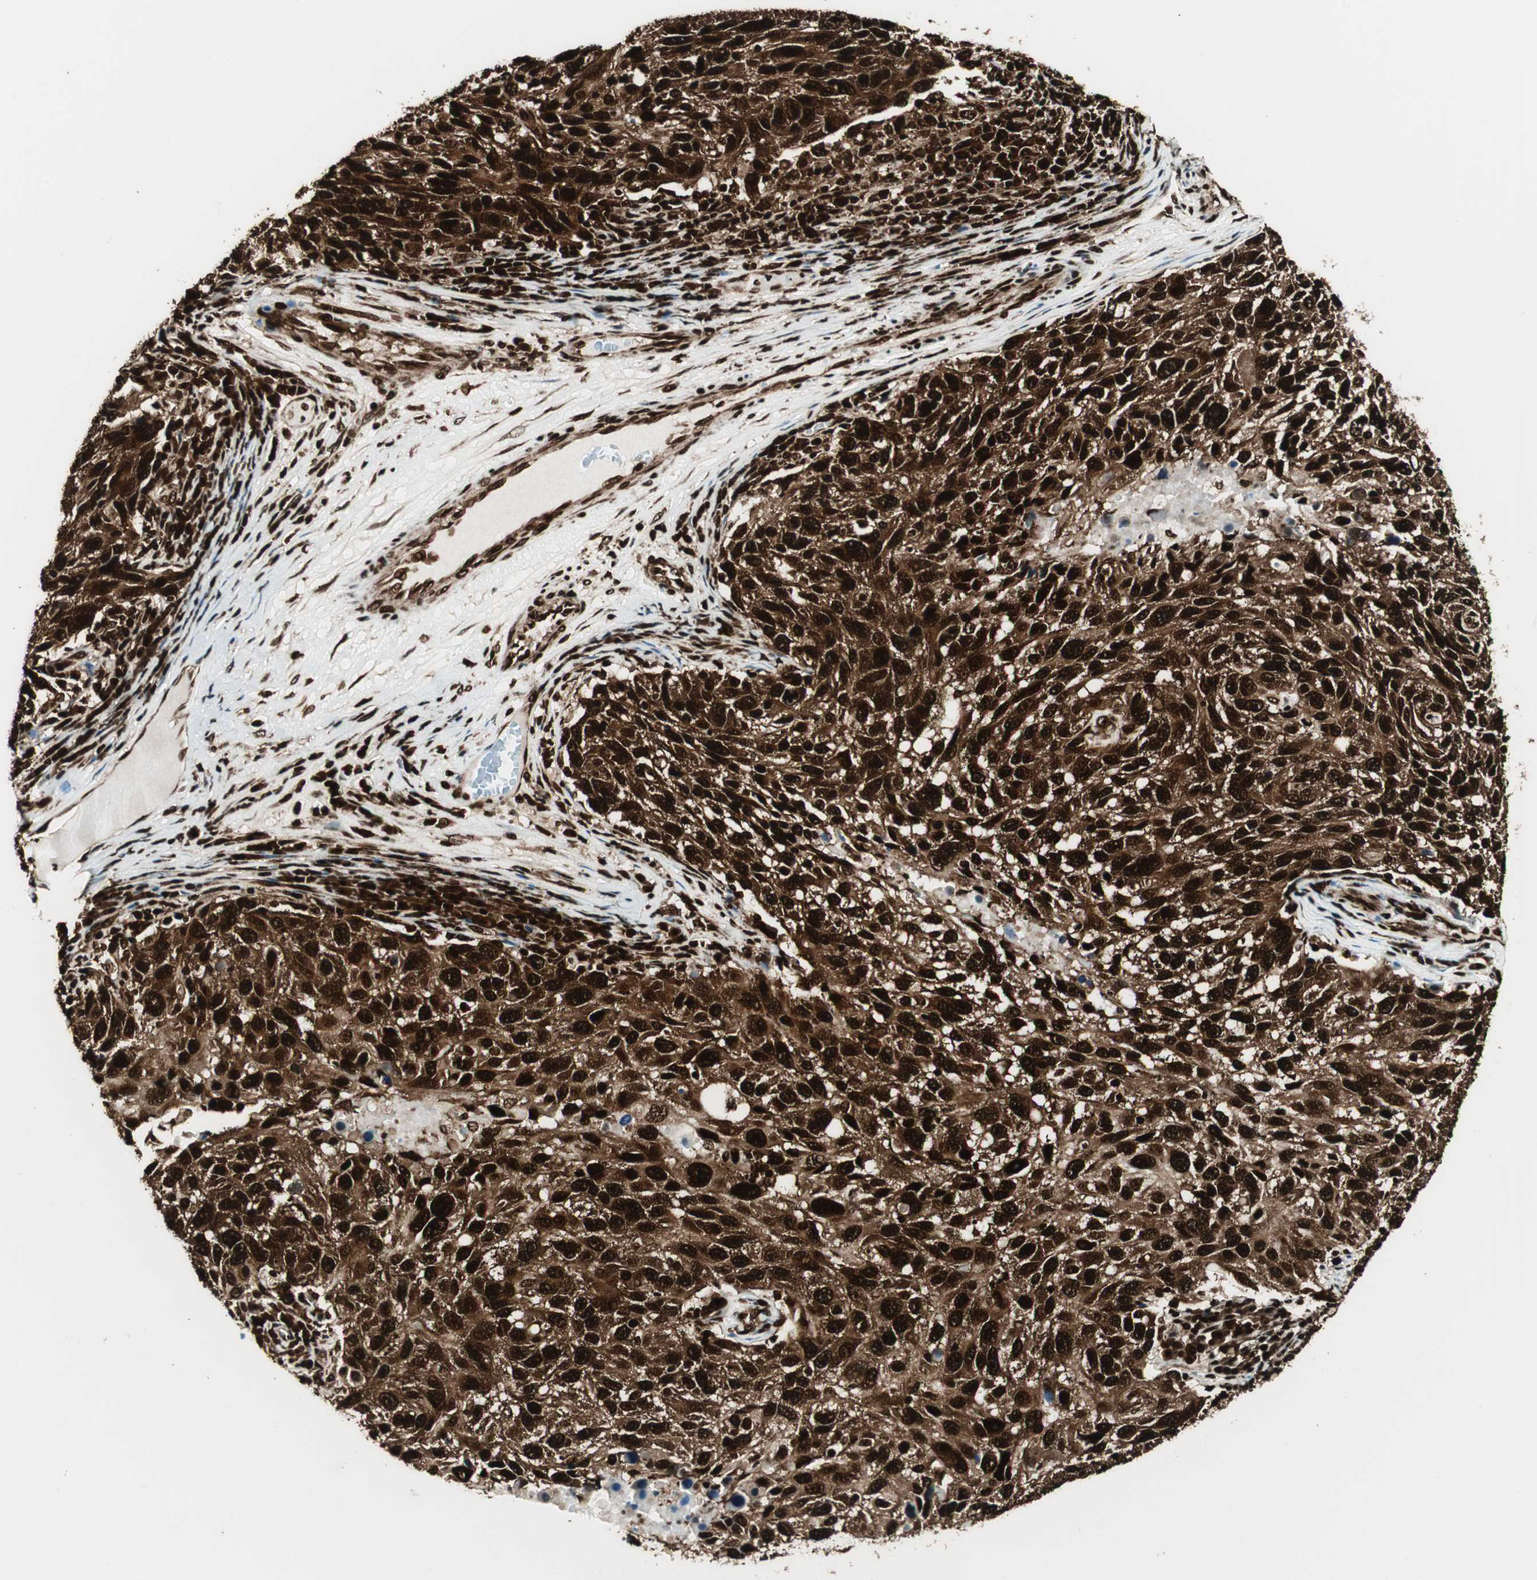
{"staining": {"intensity": "strong", "quantity": ">75%", "location": "cytoplasmic/membranous,nuclear"}, "tissue": "melanoma", "cell_type": "Tumor cells", "image_type": "cancer", "snomed": [{"axis": "morphology", "description": "Malignant melanoma, NOS"}, {"axis": "topography", "description": "Skin"}], "caption": "Protein expression analysis of human melanoma reveals strong cytoplasmic/membranous and nuclear expression in approximately >75% of tumor cells.", "gene": "EWSR1", "patient": {"sex": "male", "age": 53}}